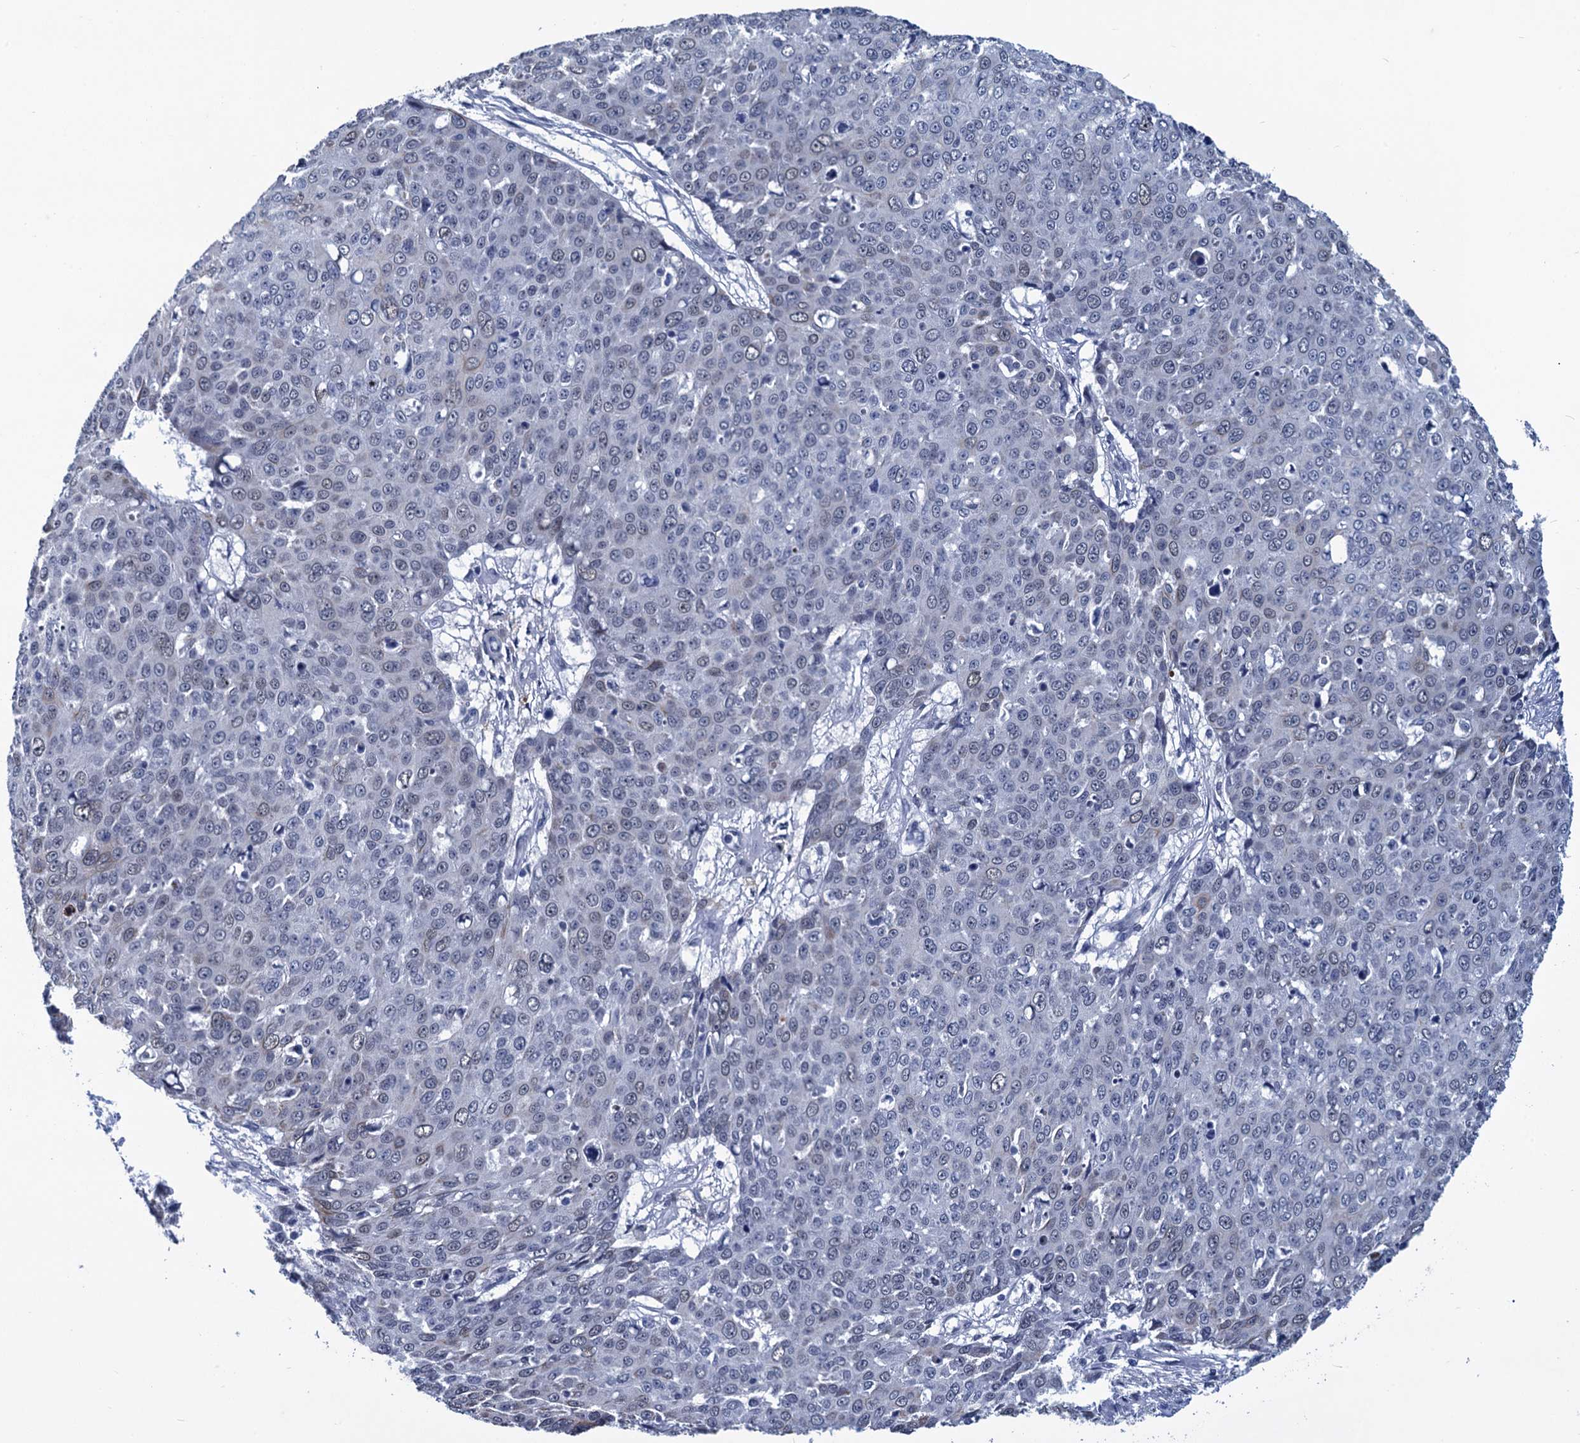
{"staining": {"intensity": "weak", "quantity": "<25%", "location": "nuclear"}, "tissue": "skin cancer", "cell_type": "Tumor cells", "image_type": "cancer", "snomed": [{"axis": "morphology", "description": "Squamous cell carcinoma, NOS"}, {"axis": "topography", "description": "Skin"}], "caption": "The immunohistochemistry image has no significant expression in tumor cells of skin squamous cell carcinoma tissue.", "gene": "GINS3", "patient": {"sex": "male", "age": 71}}